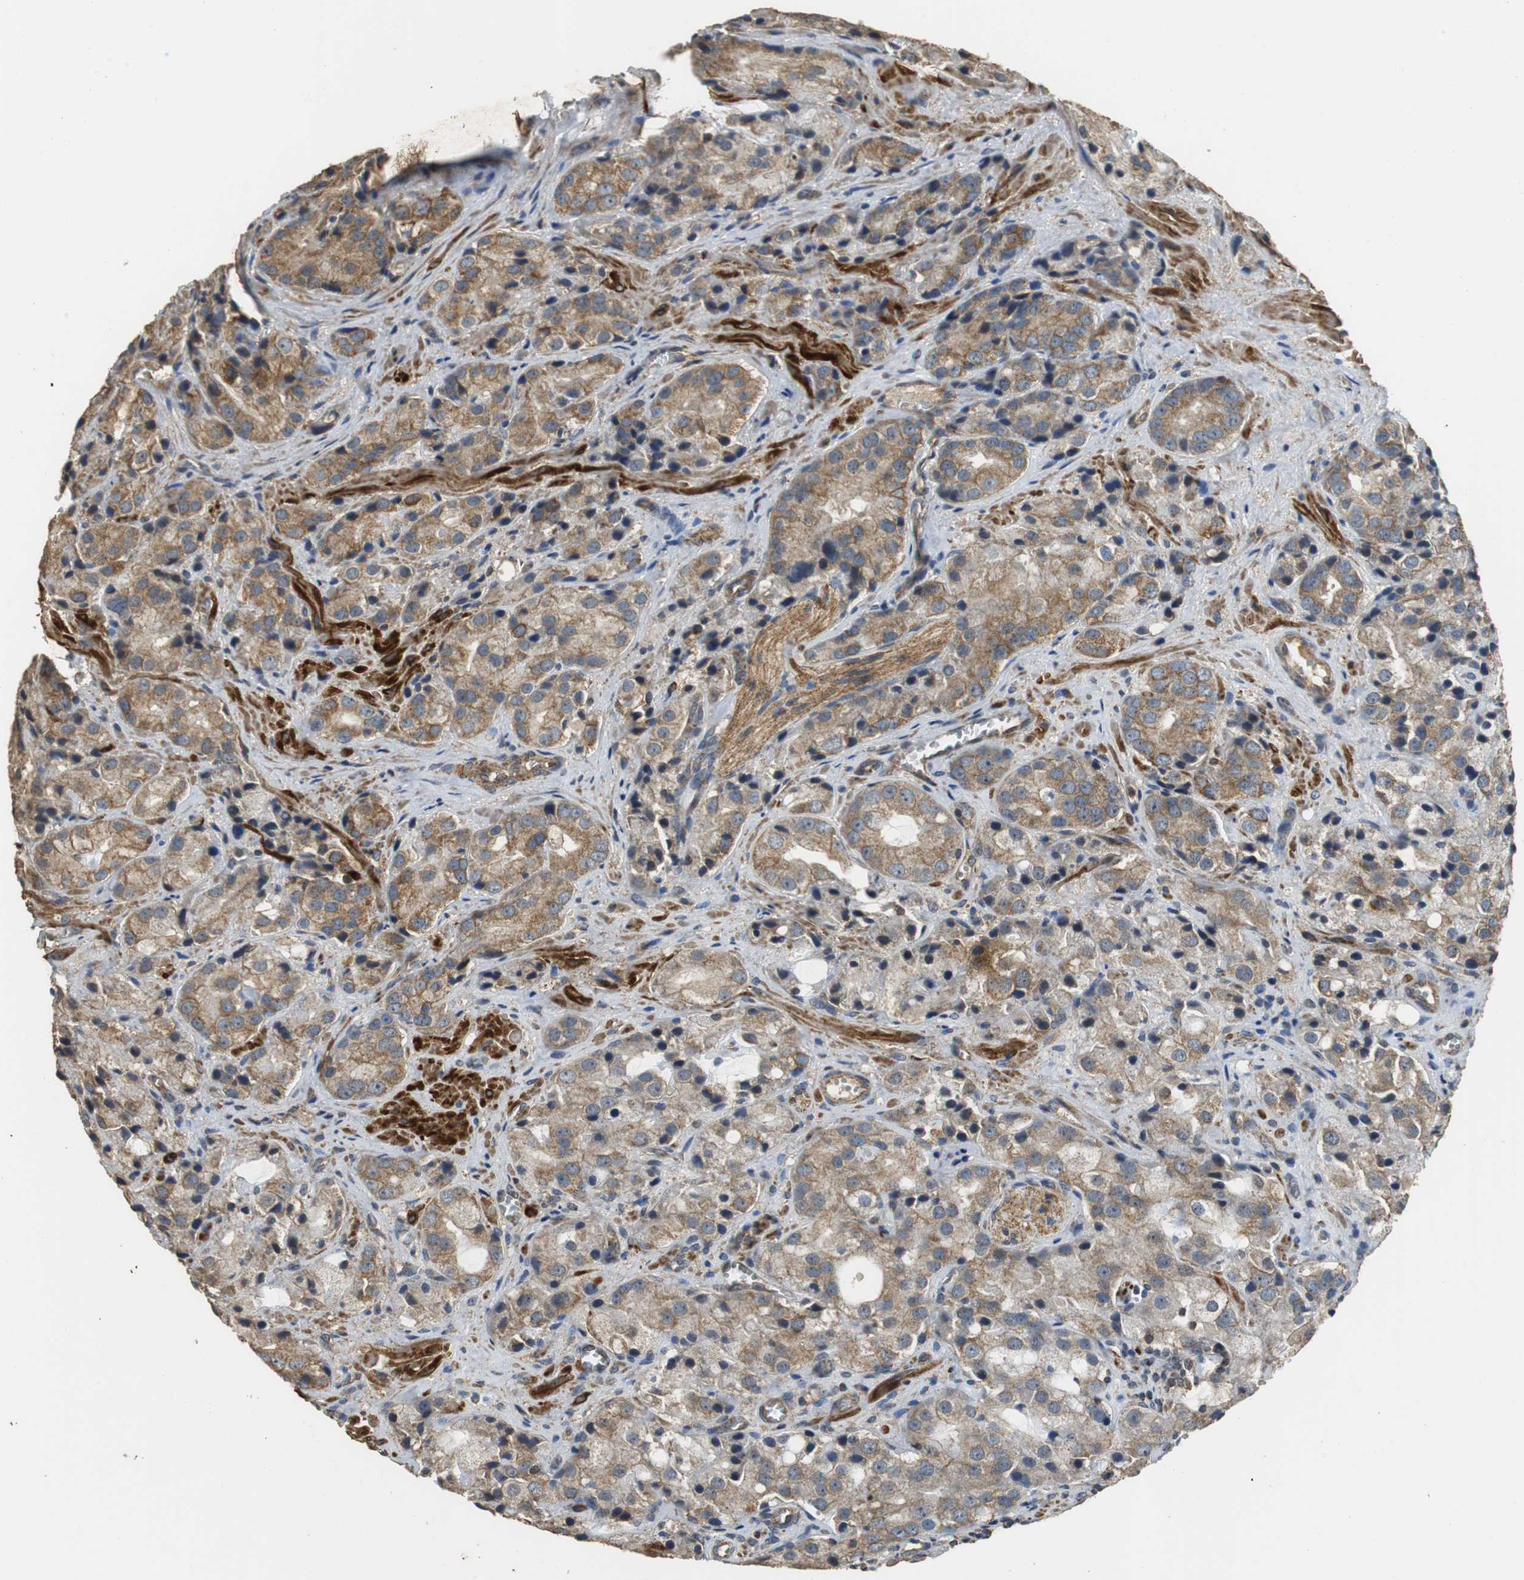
{"staining": {"intensity": "weak", "quantity": "25%-75%", "location": "cytoplasmic/membranous"}, "tissue": "prostate cancer", "cell_type": "Tumor cells", "image_type": "cancer", "snomed": [{"axis": "morphology", "description": "Adenocarcinoma, High grade"}, {"axis": "topography", "description": "Prostate"}], "caption": "Prostate high-grade adenocarcinoma tissue exhibits weak cytoplasmic/membranous staining in approximately 25%-75% of tumor cells The protein of interest is stained brown, and the nuclei are stained in blue (DAB IHC with brightfield microscopy, high magnification).", "gene": "NNT", "patient": {"sex": "male", "age": 70}}